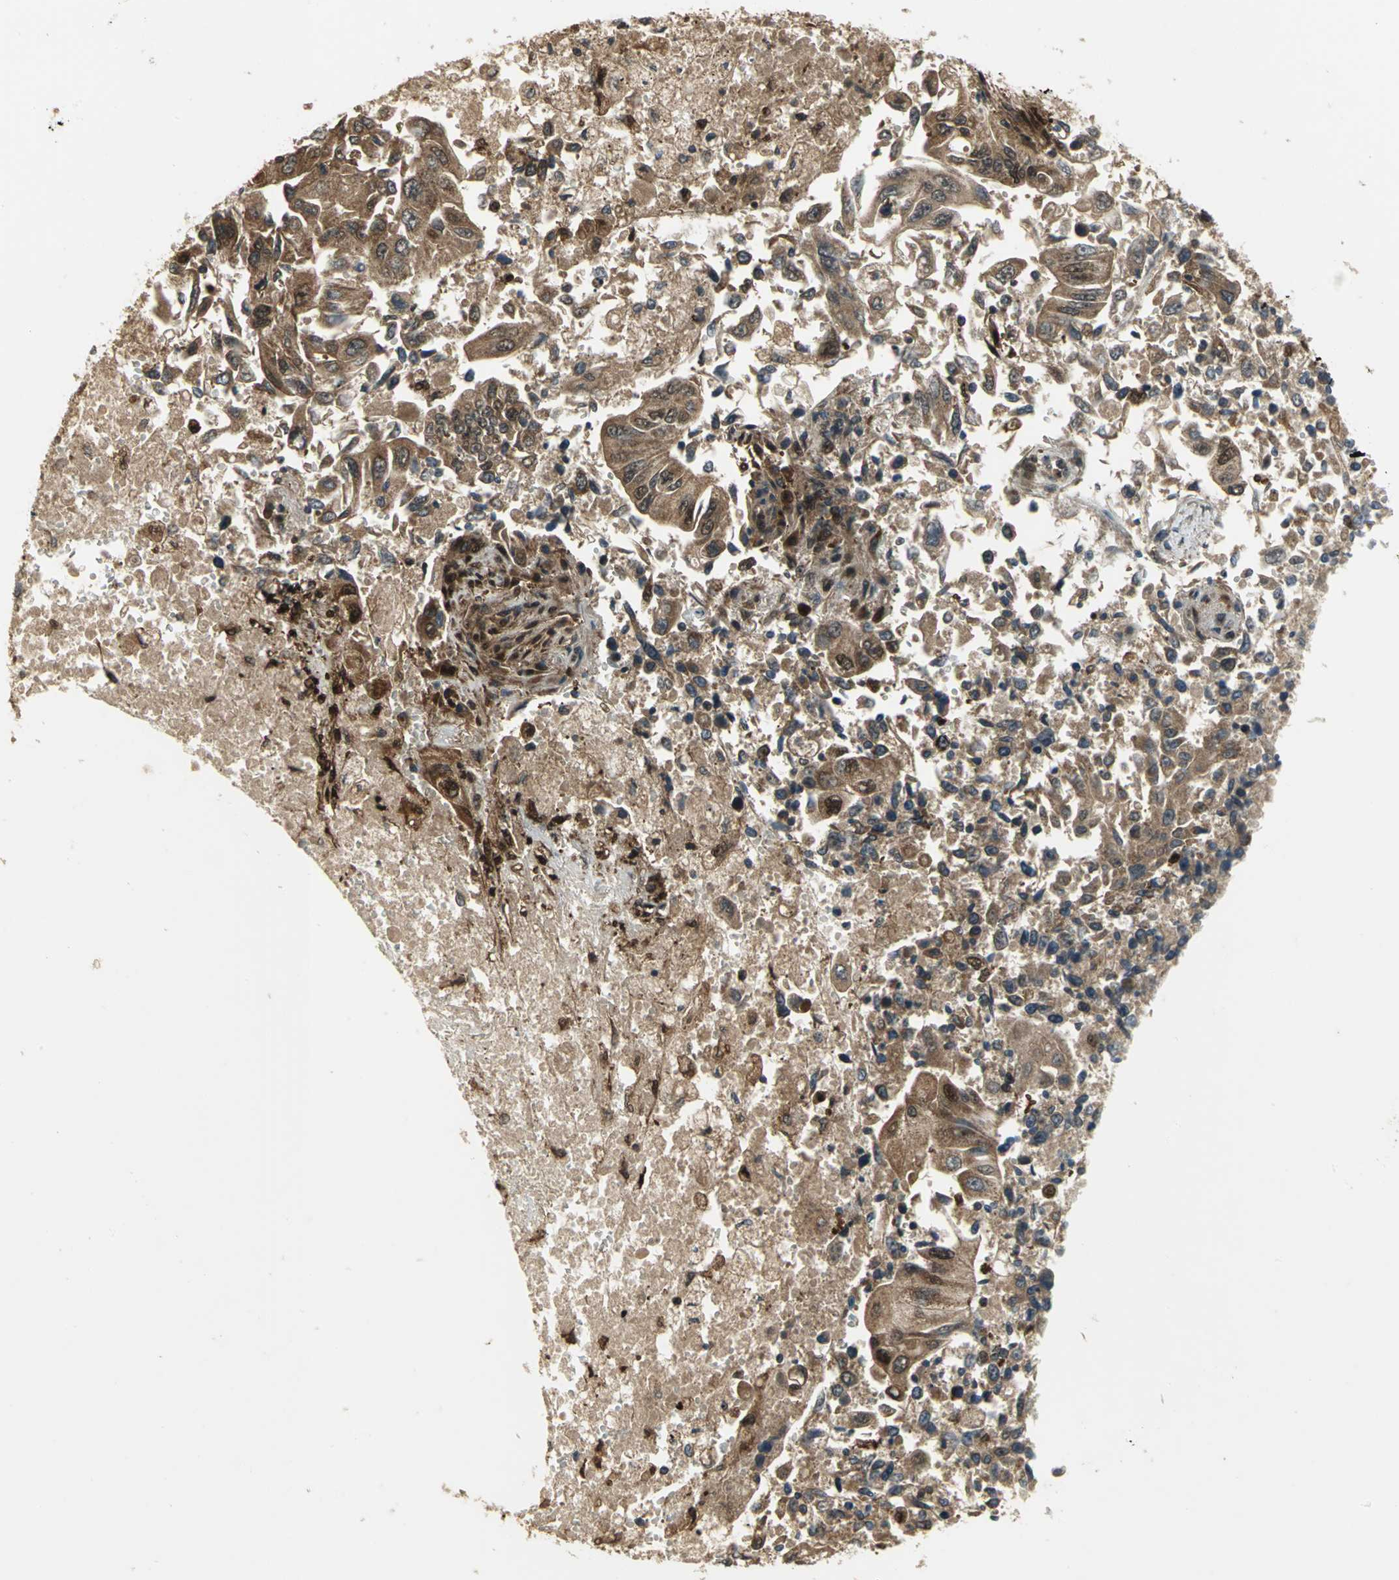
{"staining": {"intensity": "strong", "quantity": ">75%", "location": "cytoplasmic/membranous,nuclear"}, "tissue": "lung cancer", "cell_type": "Tumor cells", "image_type": "cancer", "snomed": [{"axis": "morphology", "description": "Adenocarcinoma, NOS"}, {"axis": "topography", "description": "Lung"}], "caption": "Strong cytoplasmic/membranous and nuclear positivity is appreciated in about >75% of tumor cells in lung cancer. (Brightfield microscopy of DAB IHC at high magnification).", "gene": "AMT", "patient": {"sex": "male", "age": 84}}